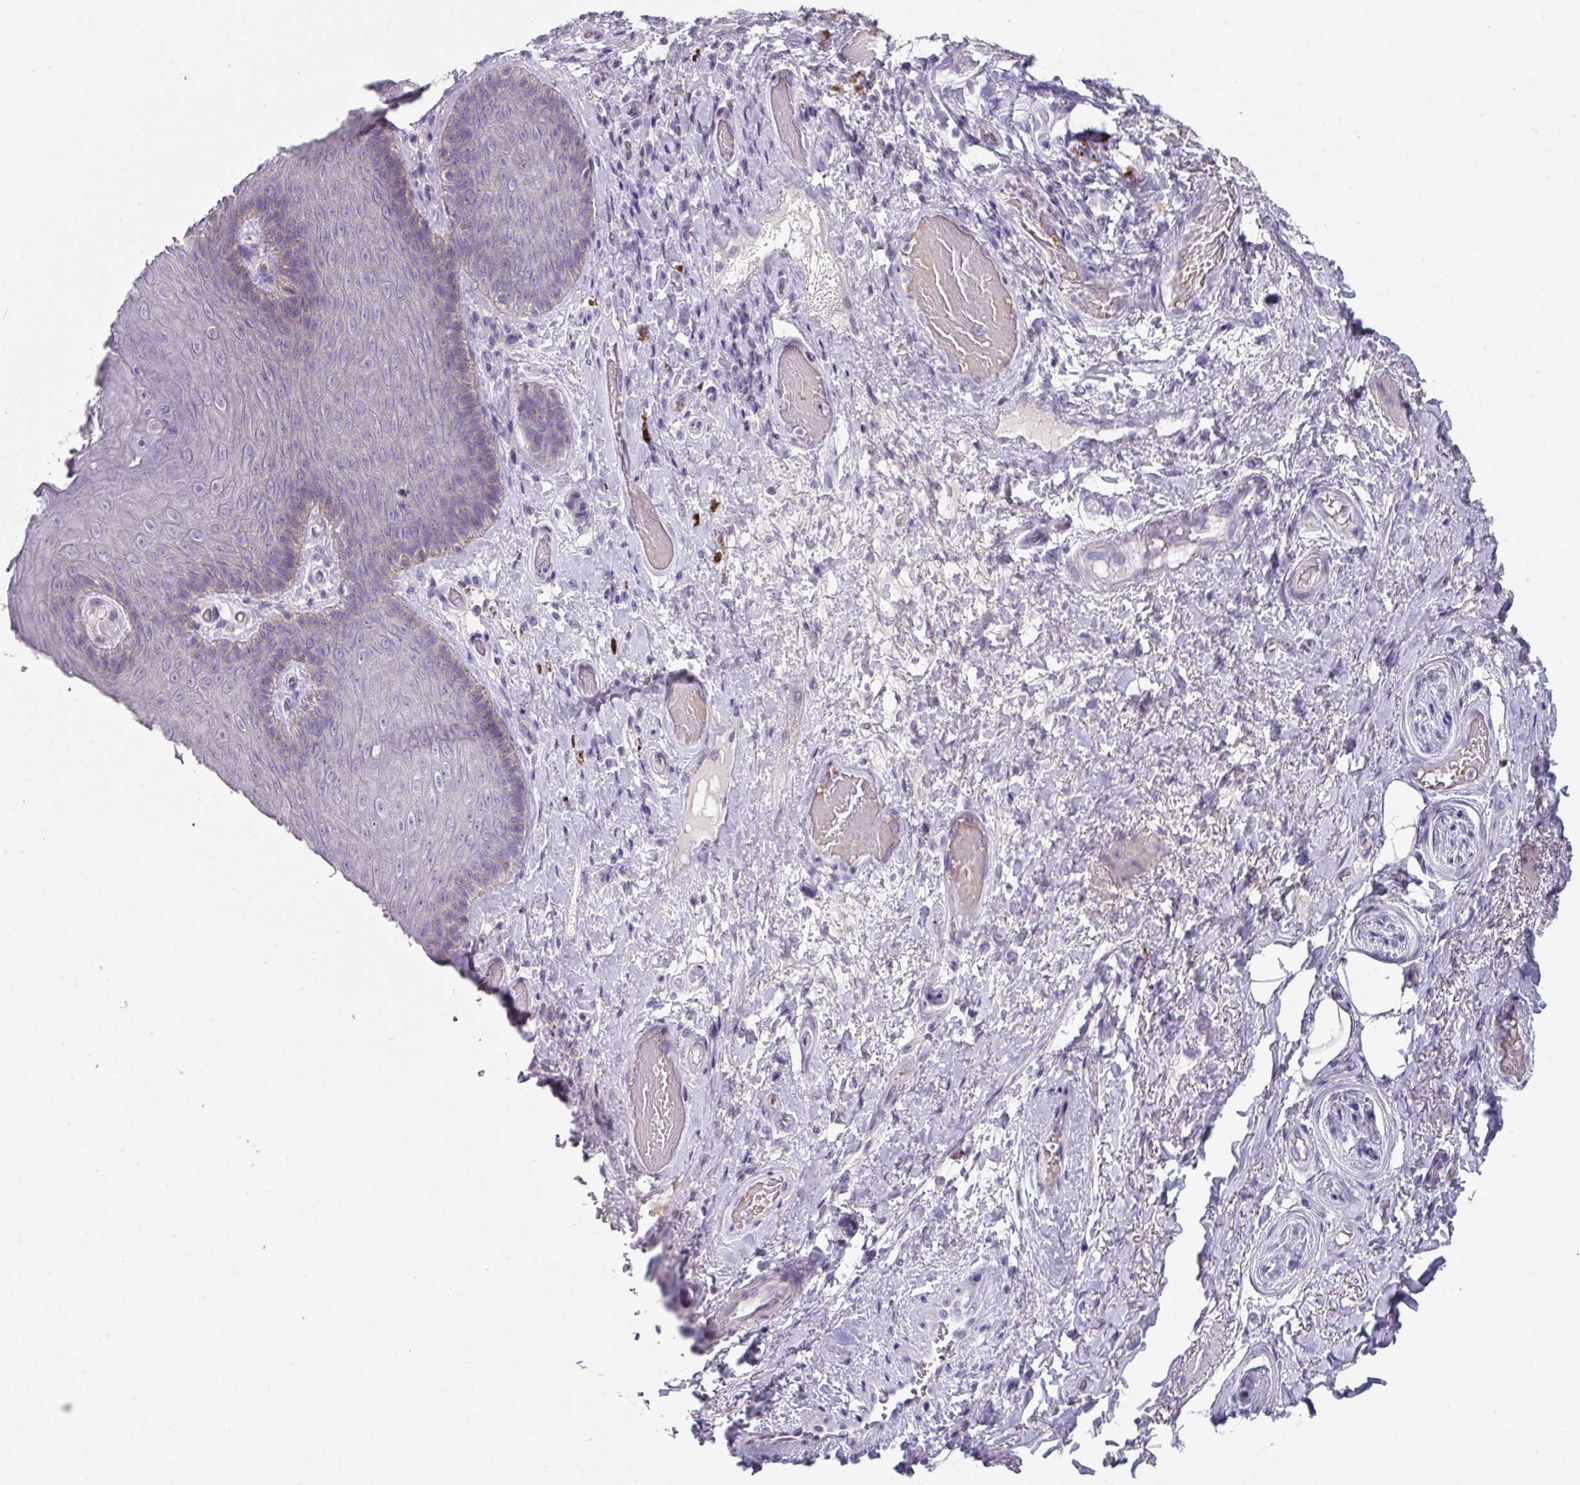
{"staining": {"intensity": "negative", "quantity": "none", "location": "none"}, "tissue": "skin", "cell_type": "Epidermal cells", "image_type": "normal", "snomed": [{"axis": "morphology", "description": "Normal tissue, NOS"}, {"axis": "topography", "description": "Anal"}, {"axis": "topography", "description": "Peripheral nerve tissue"}], "caption": "Epidermal cells show no significant staining in unremarkable skin. (Brightfield microscopy of DAB (3,3'-diaminobenzidine) immunohistochemistry (IHC) at high magnification).", "gene": "DEFB115", "patient": {"sex": "male", "age": 53}}